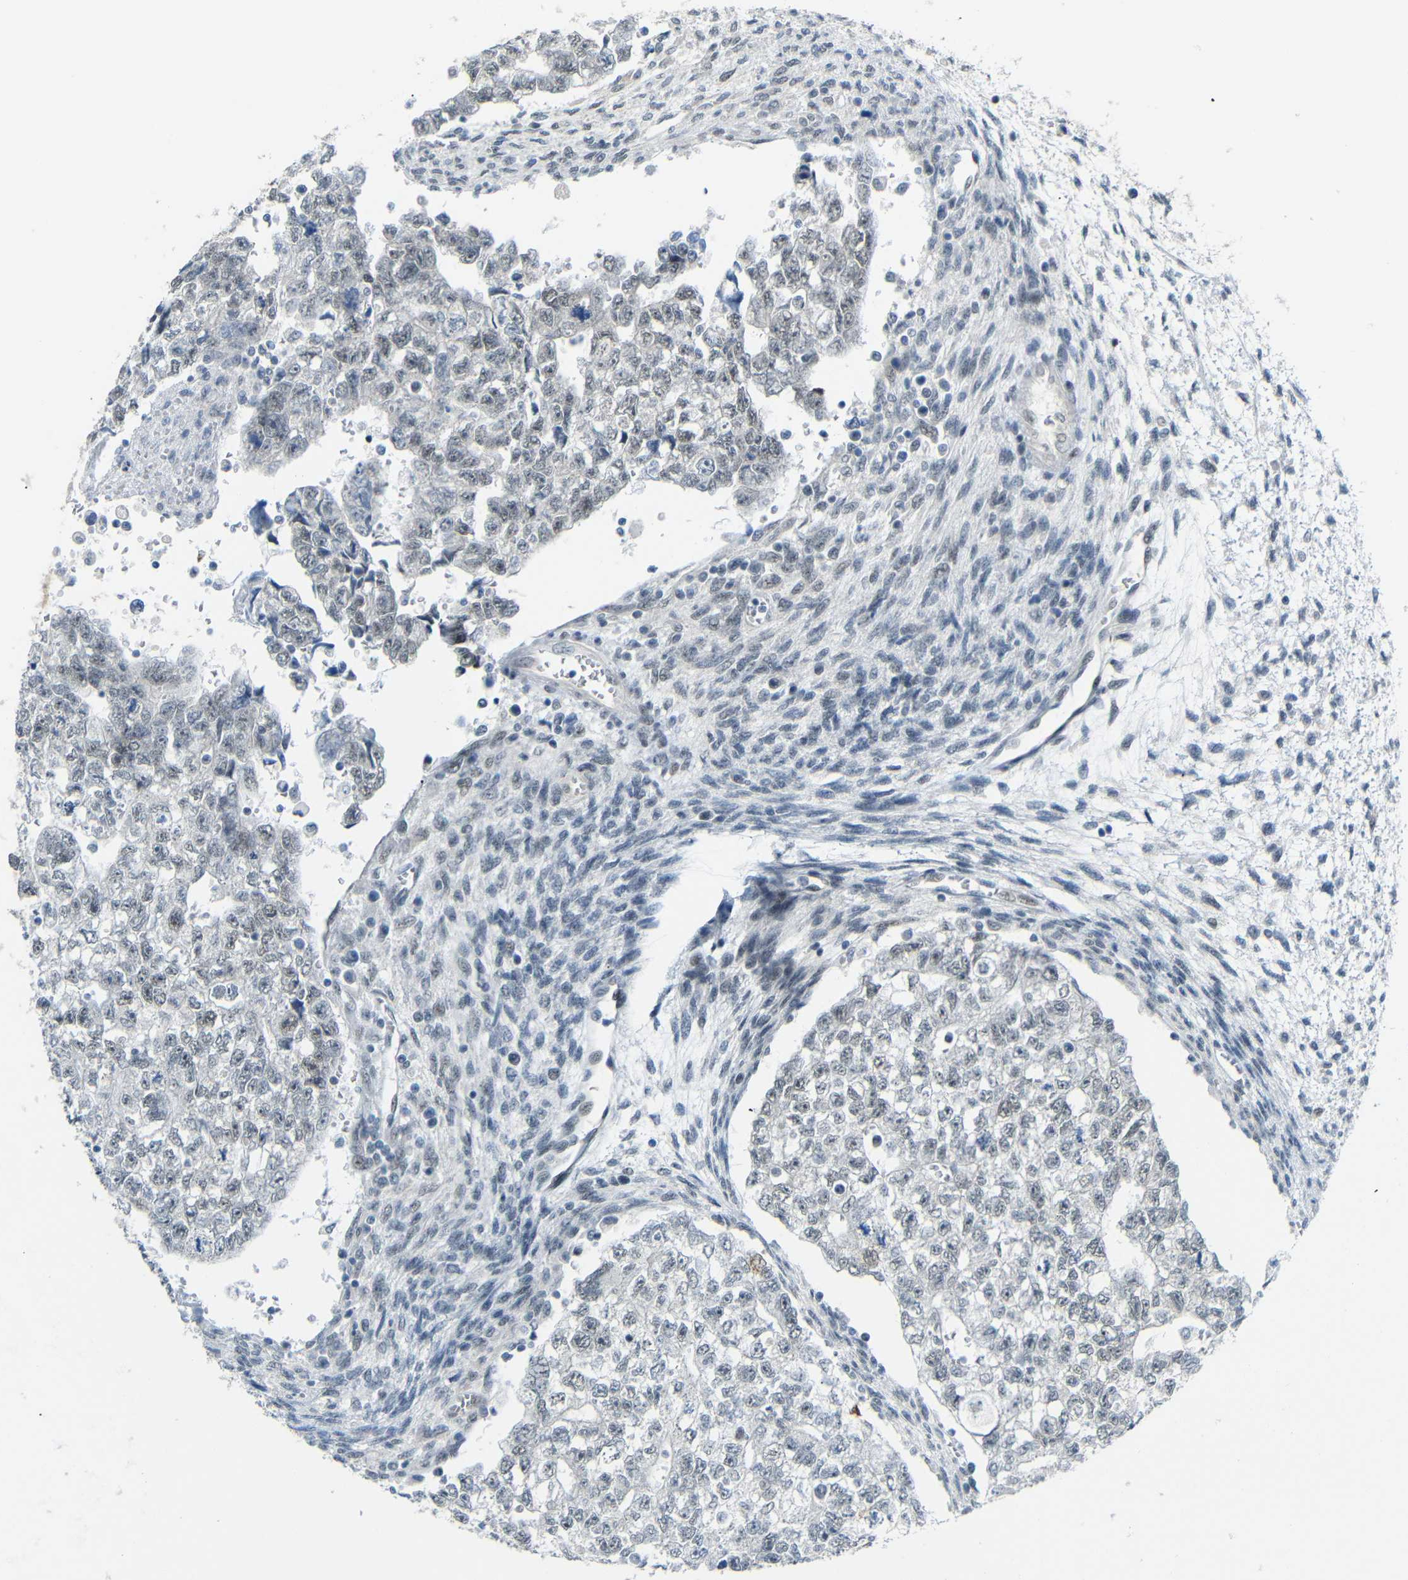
{"staining": {"intensity": "negative", "quantity": "none", "location": "none"}, "tissue": "testis cancer", "cell_type": "Tumor cells", "image_type": "cancer", "snomed": [{"axis": "morphology", "description": "Seminoma, NOS"}, {"axis": "morphology", "description": "Carcinoma, Embryonal, NOS"}, {"axis": "topography", "description": "Testis"}], "caption": "This photomicrograph is of embryonal carcinoma (testis) stained with immunohistochemistry (IHC) to label a protein in brown with the nuclei are counter-stained blue. There is no staining in tumor cells.", "gene": "GPR158", "patient": {"sex": "male", "age": 38}}